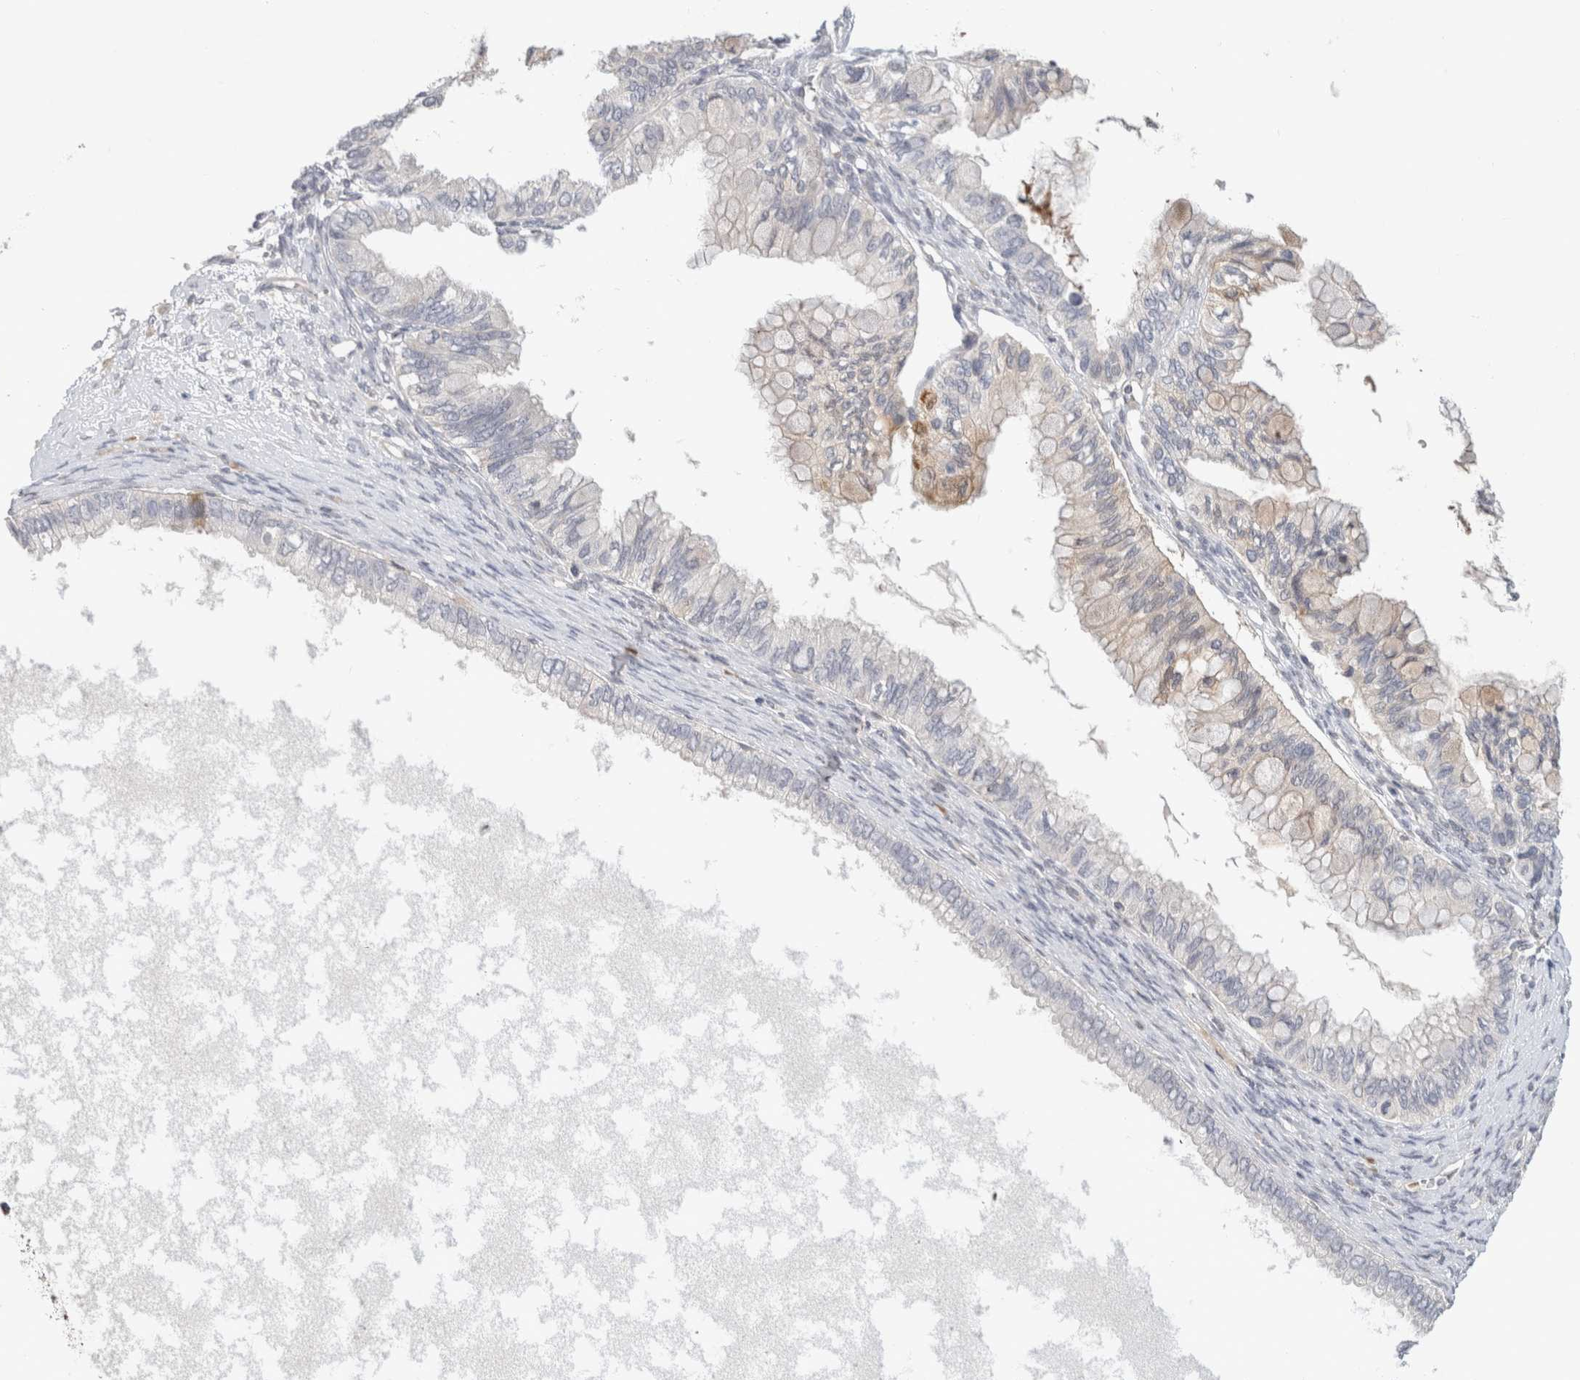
{"staining": {"intensity": "weak", "quantity": "<25%", "location": "cytoplasmic/membranous"}, "tissue": "ovarian cancer", "cell_type": "Tumor cells", "image_type": "cancer", "snomed": [{"axis": "morphology", "description": "Cystadenocarcinoma, mucinous, NOS"}, {"axis": "topography", "description": "Ovary"}], "caption": "IHC micrograph of neoplastic tissue: human ovarian cancer stained with DAB (3,3'-diaminobenzidine) demonstrates no significant protein staining in tumor cells.", "gene": "APOL2", "patient": {"sex": "female", "age": 80}}